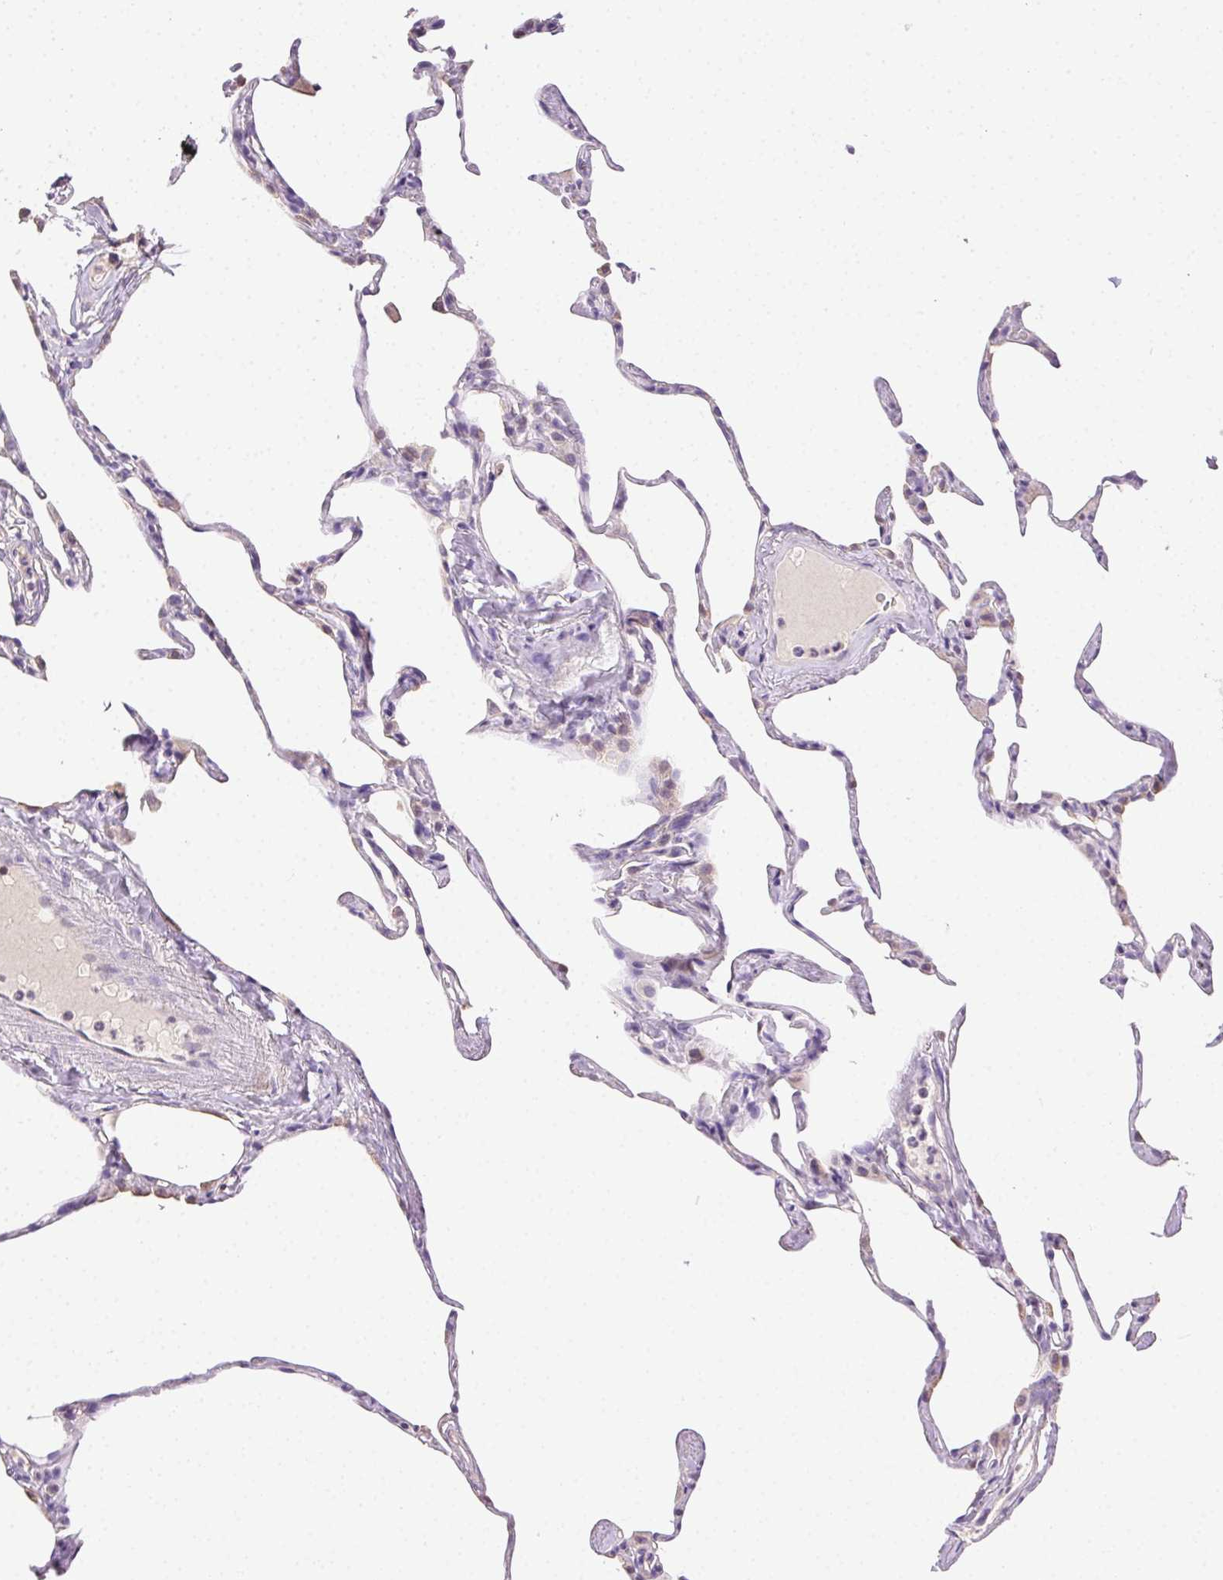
{"staining": {"intensity": "negative", "quantity": "none", "location": "none"}, "tissue": "lung", "cell_type": "Alveolar cells", "image_type": "normal", "snomed": [{"axis": "morphology", "description": "Normal tissue, NOS"}, {"axis": "topography", "description": "Lung"}], "caption": "An immunohistochemistry image of unremarkable lung is shown. There is no staining in alveolar cells of lung.", "gene": "SYCE2", "patient": {"sex": "male", "age": 65}}